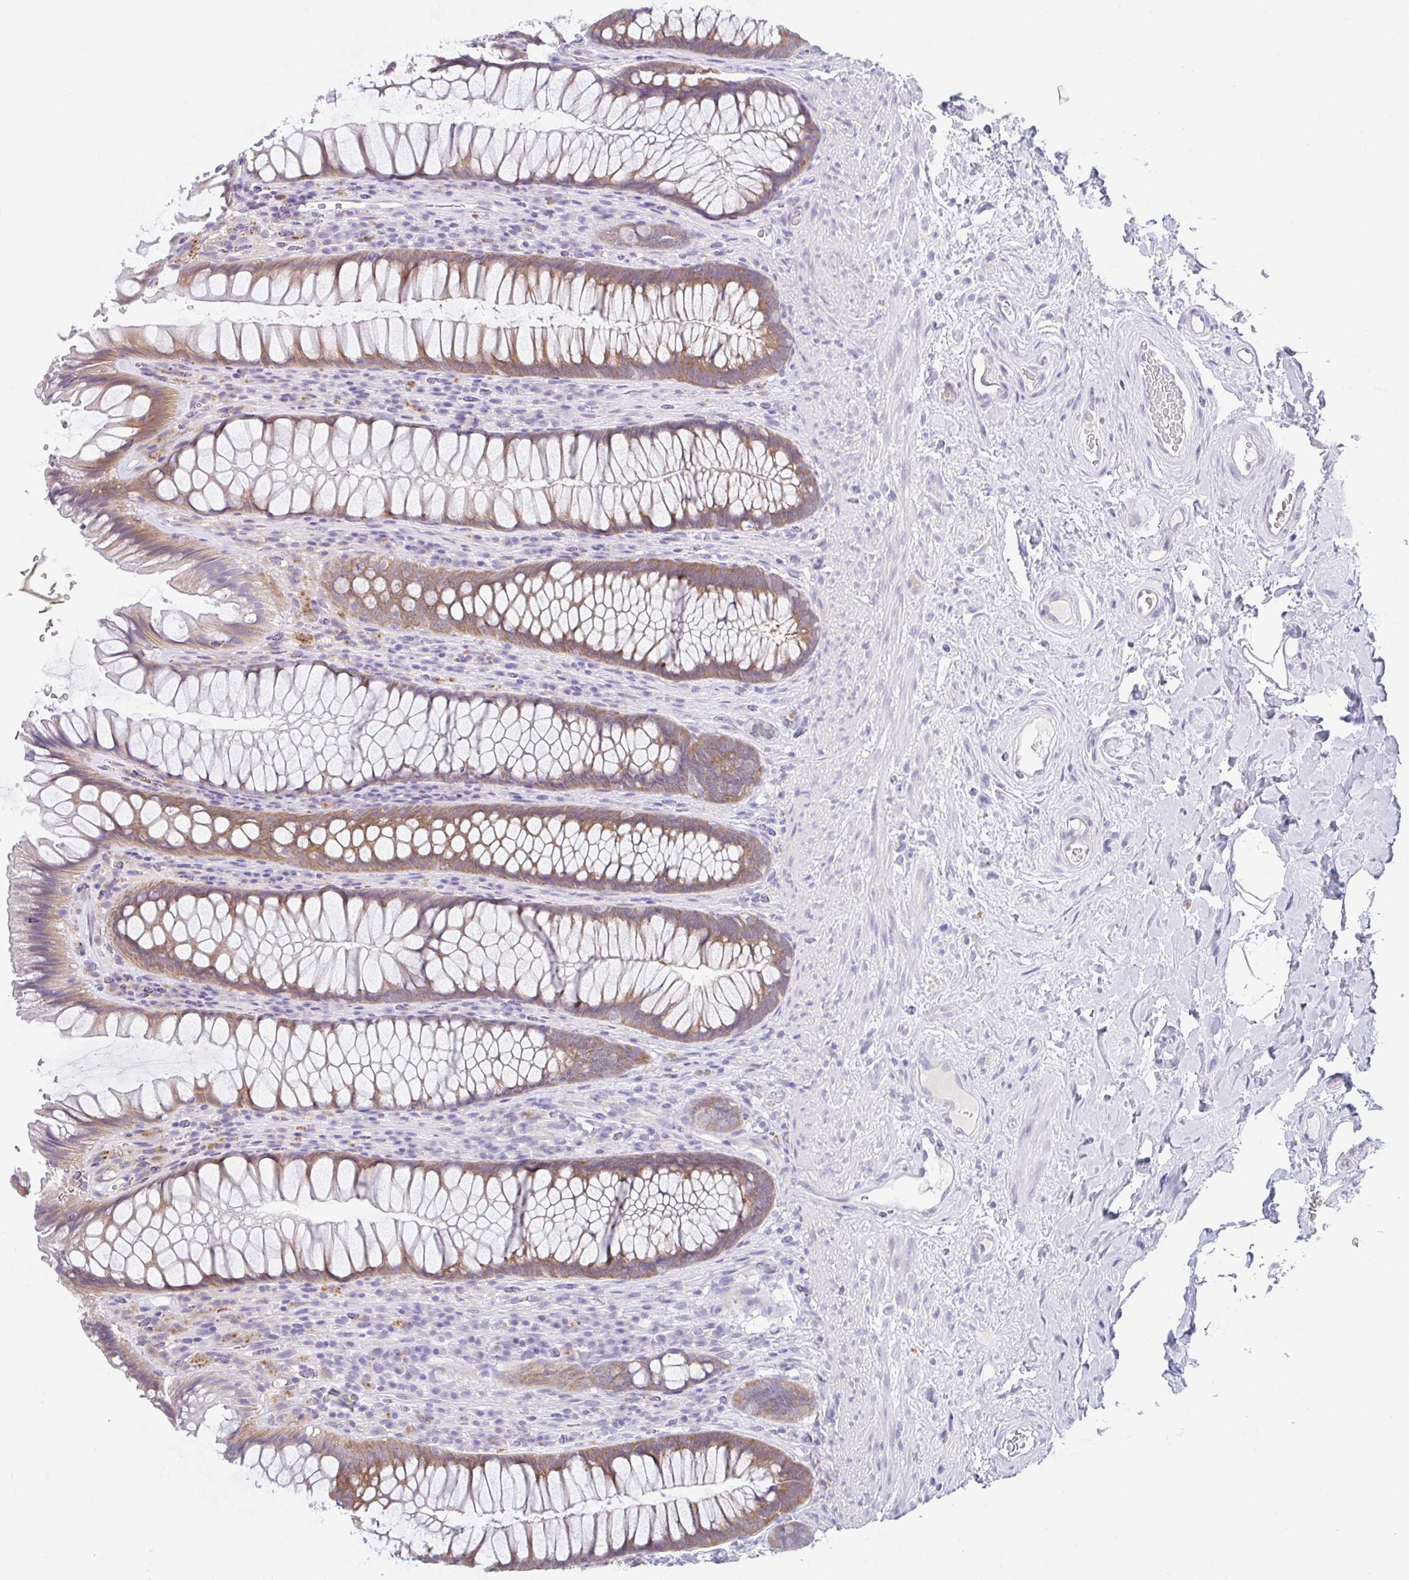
{"staining": {"intensity": "moderate", "quantity": ">75%", "location": "cytoplasmic/membranous"}, "tissue": "rectum", "cell_type": "Glandular cells", "image_type": "normal", "snomed": [{"axis": "morphology", "description": "Normal tissue, NOS"}, {"axis": "topography", "description": "Rectum"}], "caption": "Normal rectum was stained to show a protein in brown. There is medium levels of moderate cytoplasmic/membranous expression in about >75% of glandular cells. Using DAB (3,3'-diaminobenzidine) (brown) and hematoxylin (blue) stains, captured at high magnification using brightfield microscopy.", "gene": "TRAF4", "patient": {"sex": "male", "age": 53}}